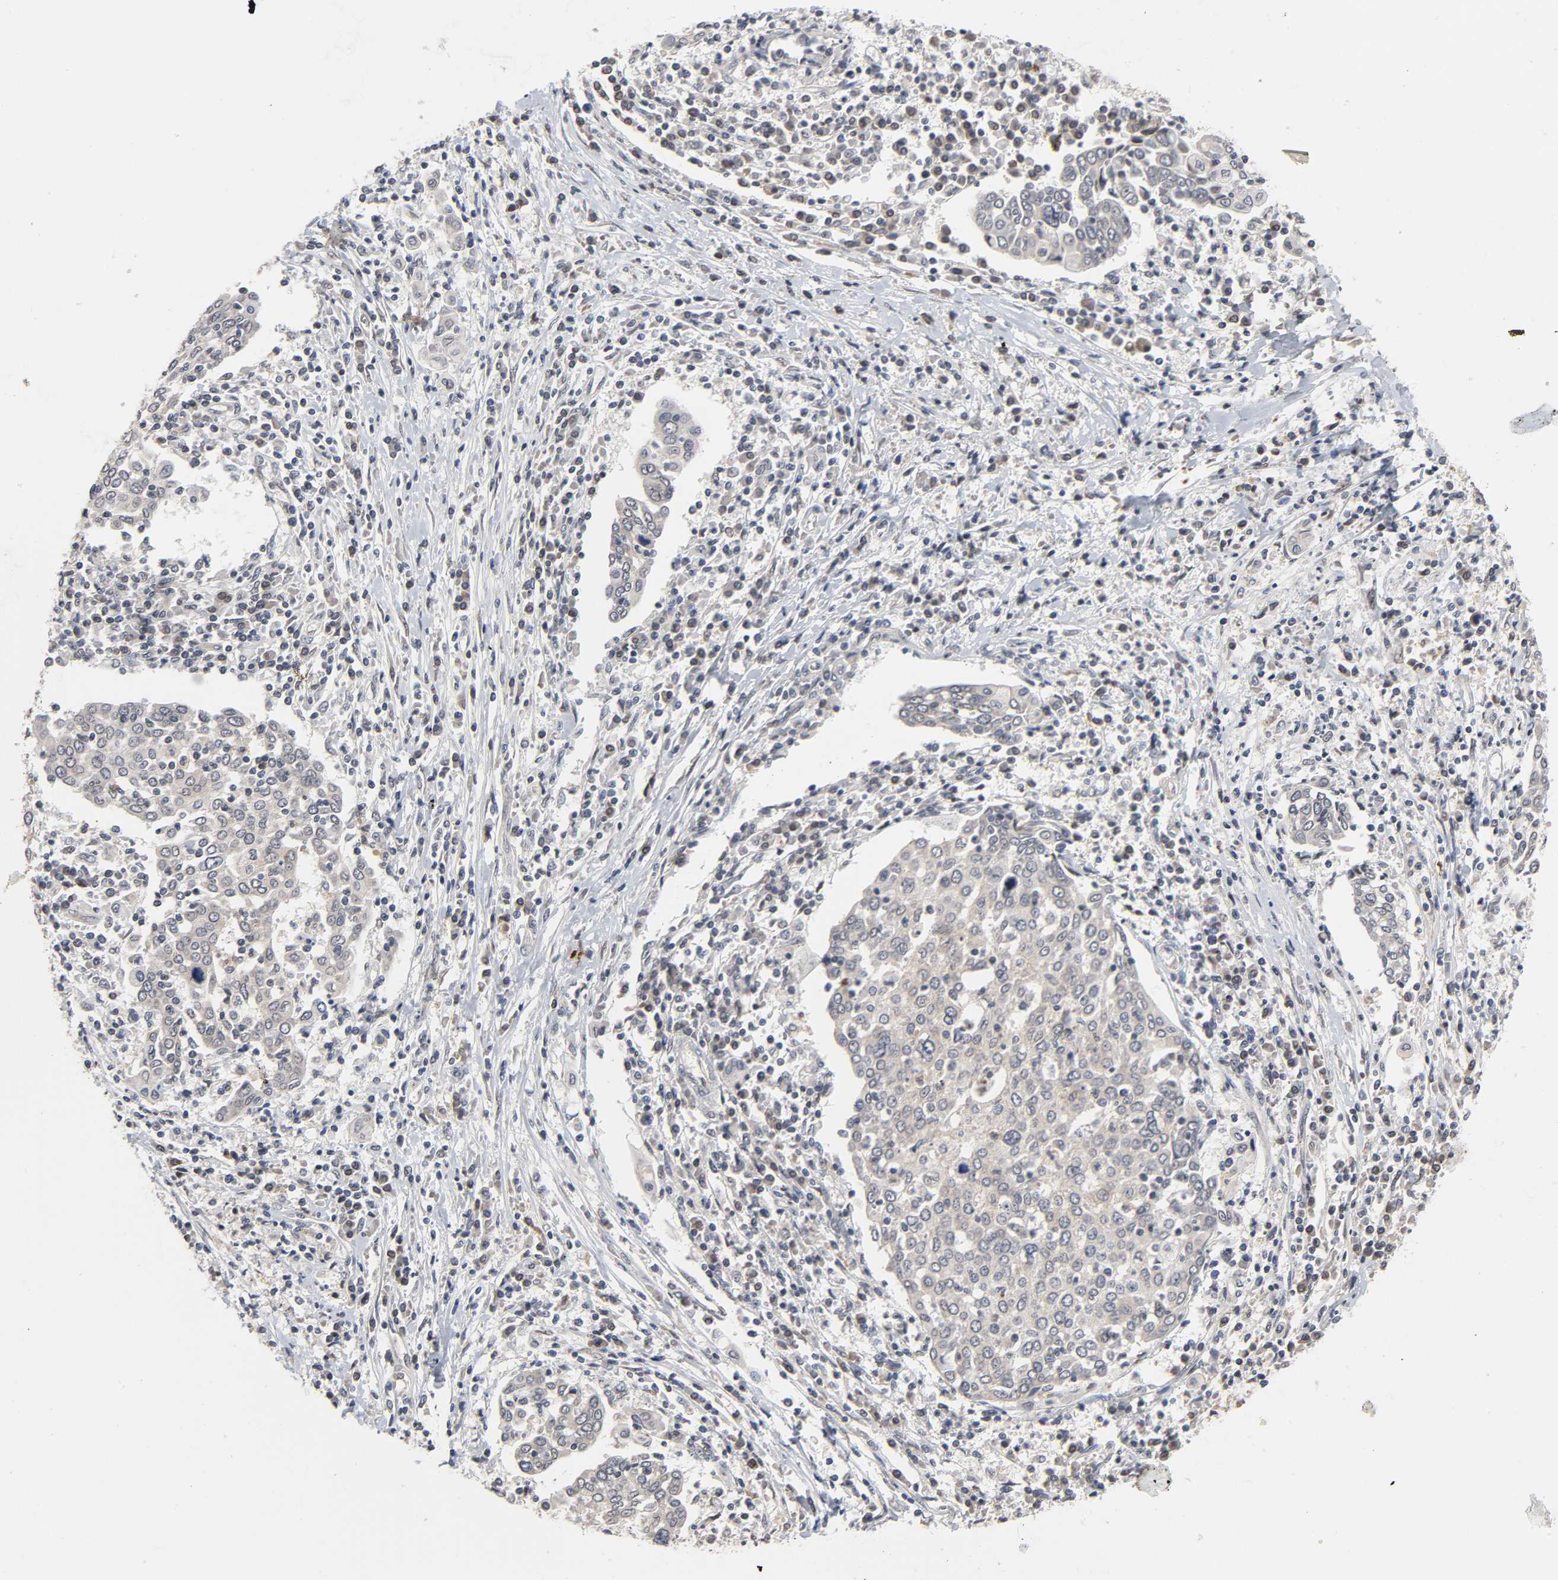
{"staining": {"intensity": "weak", "quantity": ">75%", "location": "cytoplasmic/membranous"}, "tissue": "cervical cancer", "cell_type": "Tumor cells", "image_type": "cancer", "snomed": [{"axis": "morphology", "description": "Squamous cell carcinoma, NOS"}, {"axis": "topography", "description": "Cervix"}], "caption": "Immunohistochemical staining of human cervical cancer (squamous cell carcinoma) displays weak cytoplasmic/membranous protein positivity in approximately >75% of tumor cells.", "gene": "CCDC175", "patient": {"sex": "female", "age": 40}}